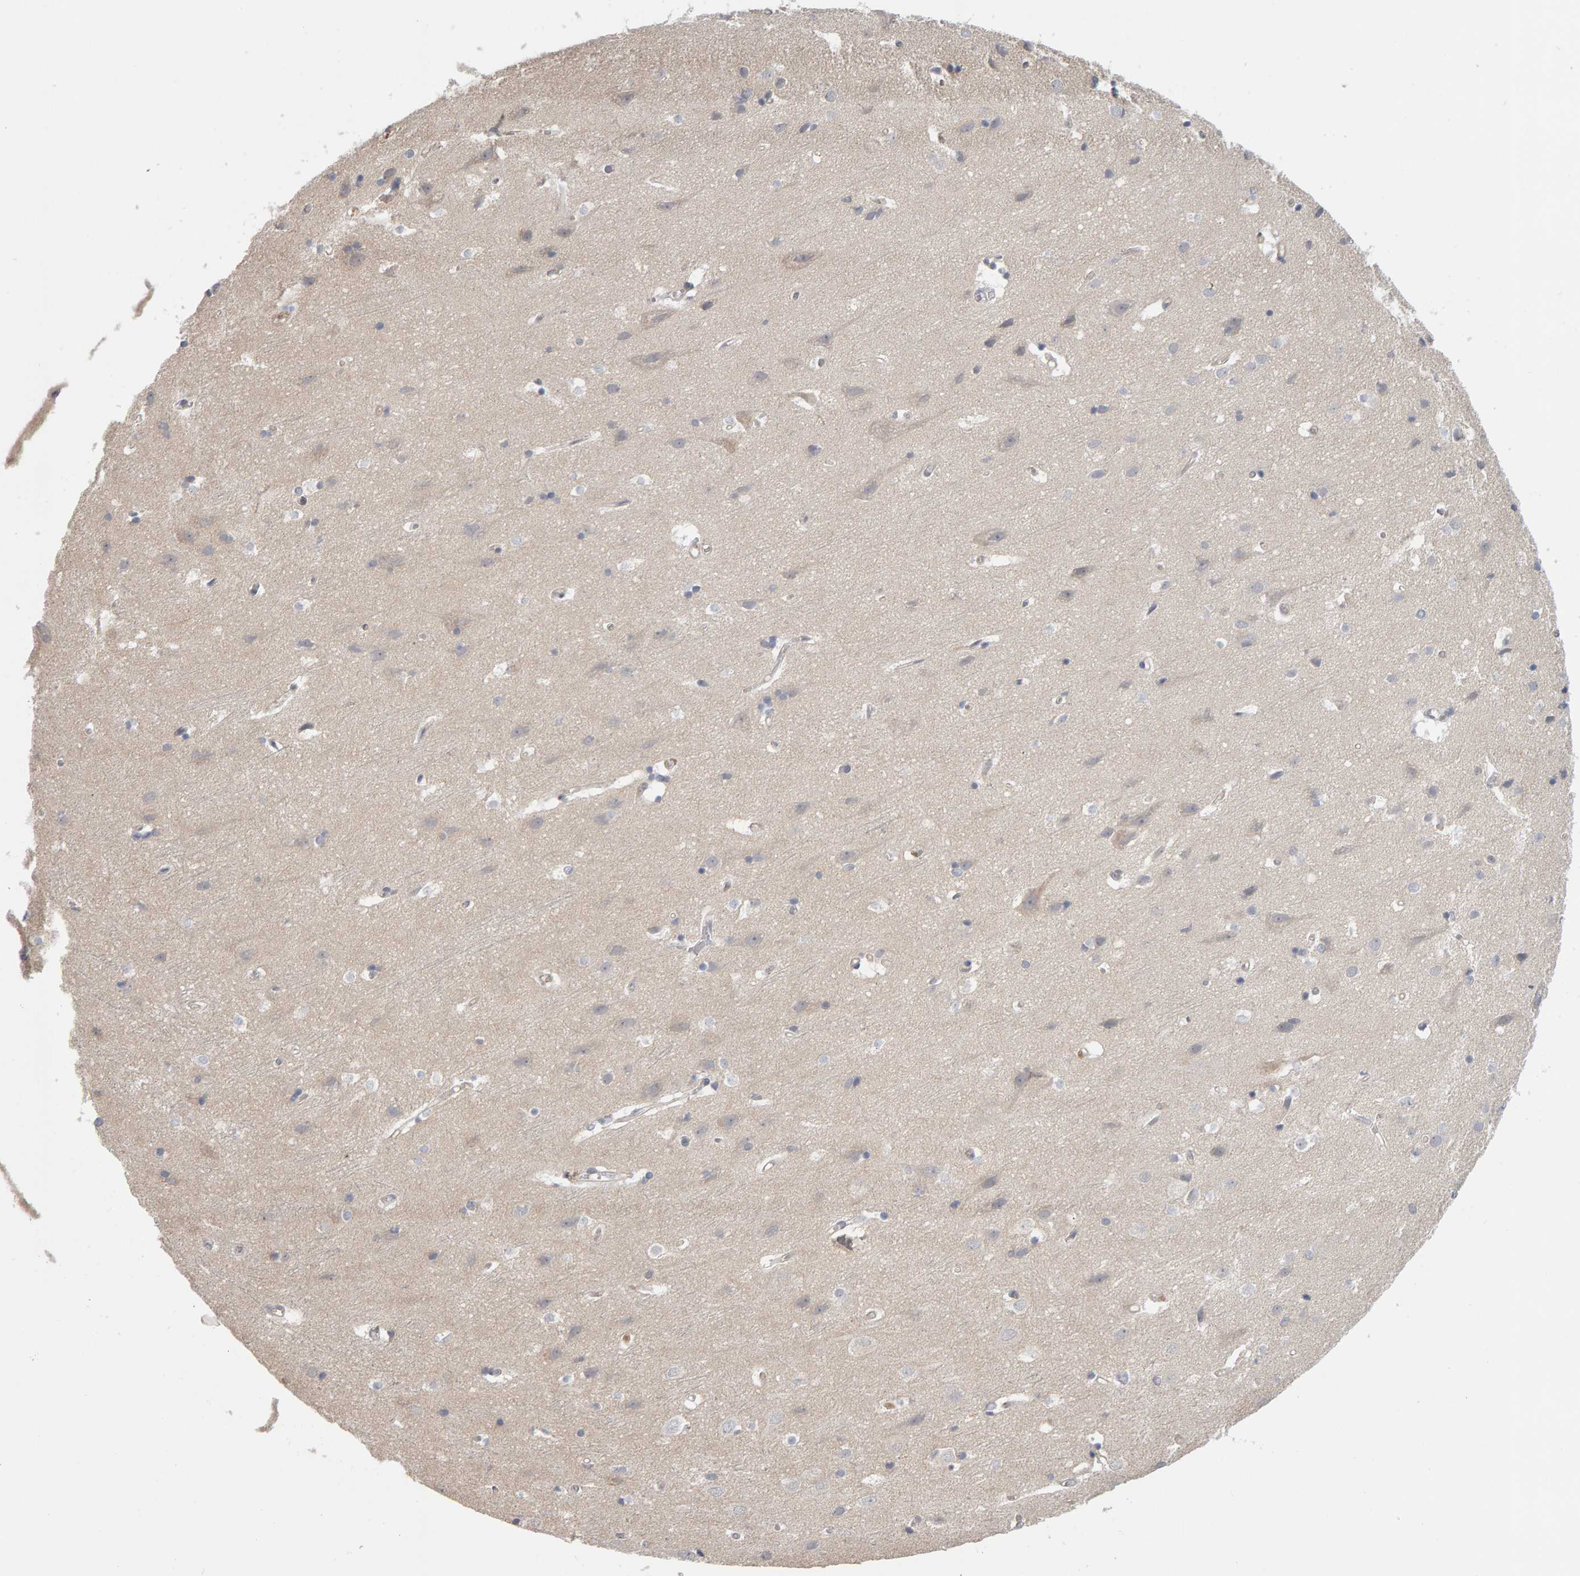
{"staining": {"intensity": "weak", "quantity": "25%-75%", "location": "cytoplasmic/membranous"}, "tissue": "cerebral cortex", "cell_type": "Endothelial cells", "image_type": "normal", "snomed": [{"axis": "morphology", "description": "Normal tissue, NOS"}, {"axis": "topography", "description": "Cerebral cortex"}], "caption": "About 25%-75% of endothelial cells in normal cerebral cortex demonstrate weak cytoplasmic/membranous protein expression as visualized by brown immunohistochemical staining.", "gene": "MSRA", "patient": {"sex": "male", "age": 54}}